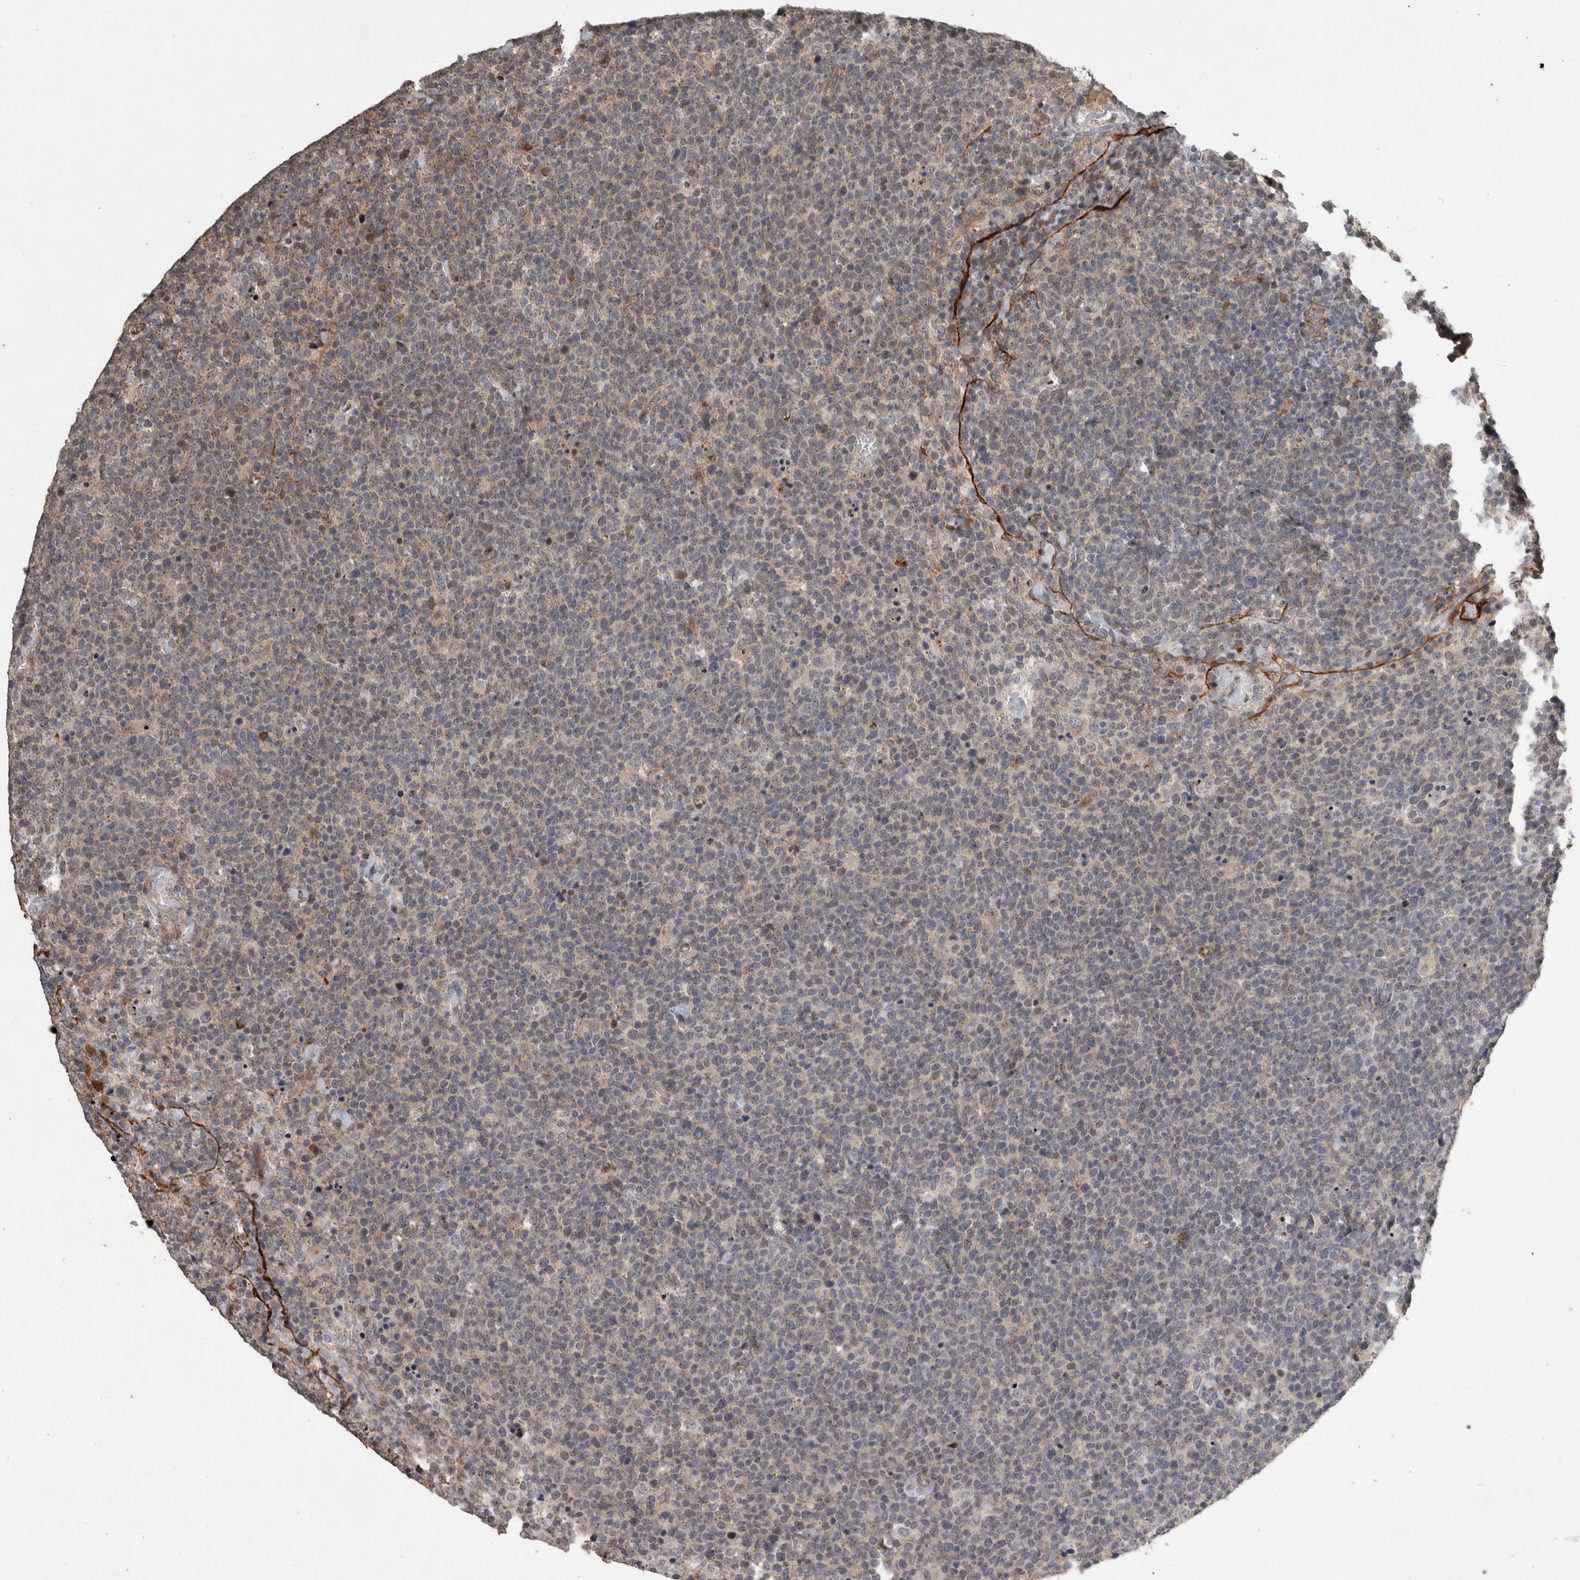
{"staining": {"intensity": "negative", "quantity": "none", "location": "none"}, "tissue": "lymphoma", "cell_type": "Tumor cells", "image_type": "cancer", "snomed": [{"axis": "morphology", "description": "Malignant lymphoma, non-Hodgkin's type, High grade"}, {"axis": "topography", "description": "Lymph node"}], "caption": "A photomicrograph of lymphoma stained for a protein demonstrates no brown staining in tumor cells. (DAB immunohistochemistry visualized using brightfield microscopy, high magnification).", "gene": "MPDZ", "patient": {"sex": "male", "age": 61}}